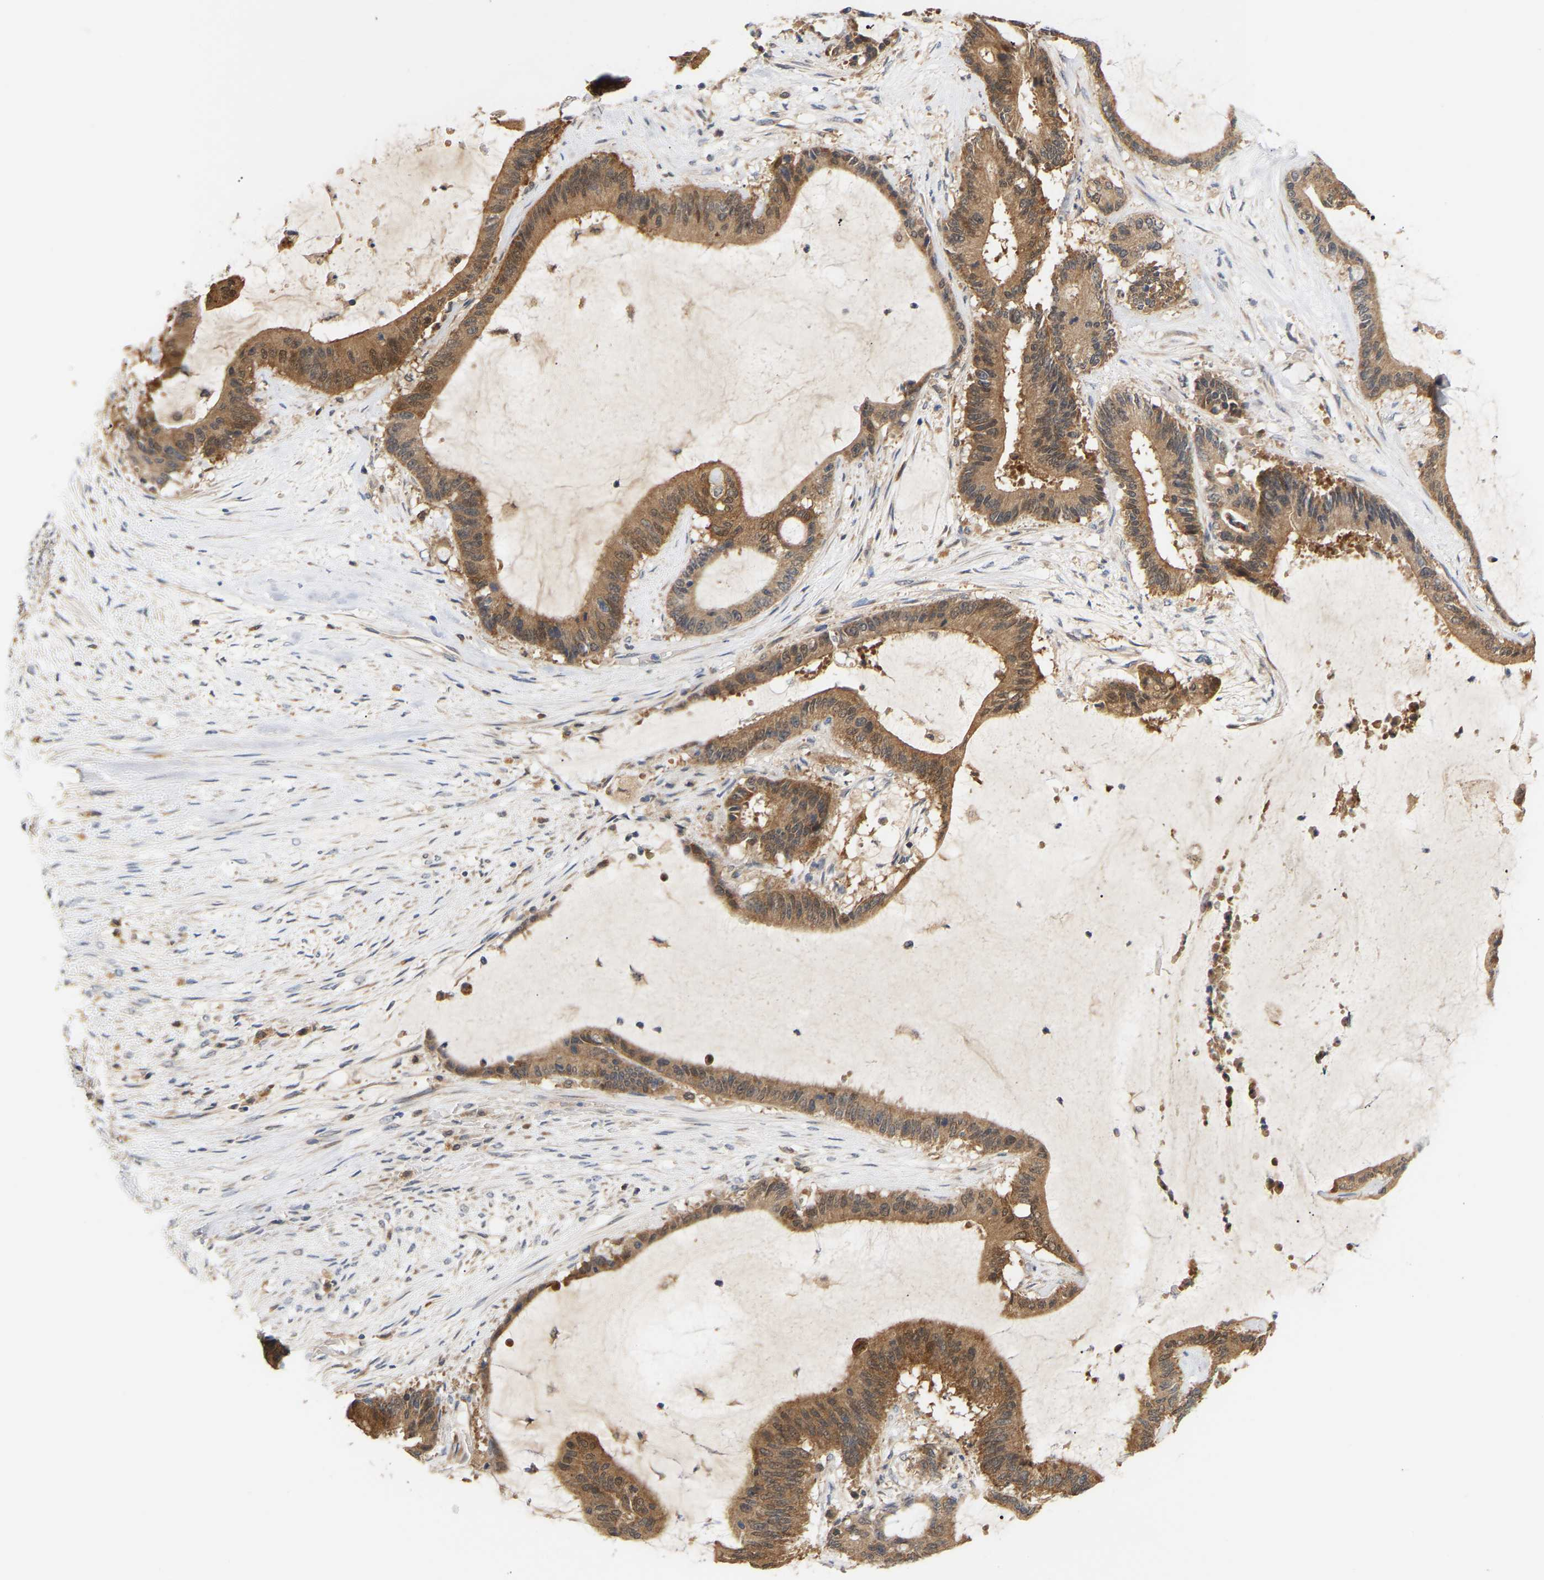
{"staining": {"intensity": "moderate", "quantity": ">75%", "location": "cytoplasmic/membranous,nuclear"}, "tissue": "liver cancer", "cell_type": "Tumor cells", "image_type": "cancer", "snomed": [{"axis": "morphology", "description": "Cholangiocarcinoma"}, {"axis": "topography", "description": "Liver"}], "caption": "Human liver cholangiocarcinoma stained for a protein (brown) shows moderate cytoplasmic/membranous and nuclear positive expression in about >75% of tumor cells.", "gene": "TPMT", "patient": {"sex": "female", "age": 73}}